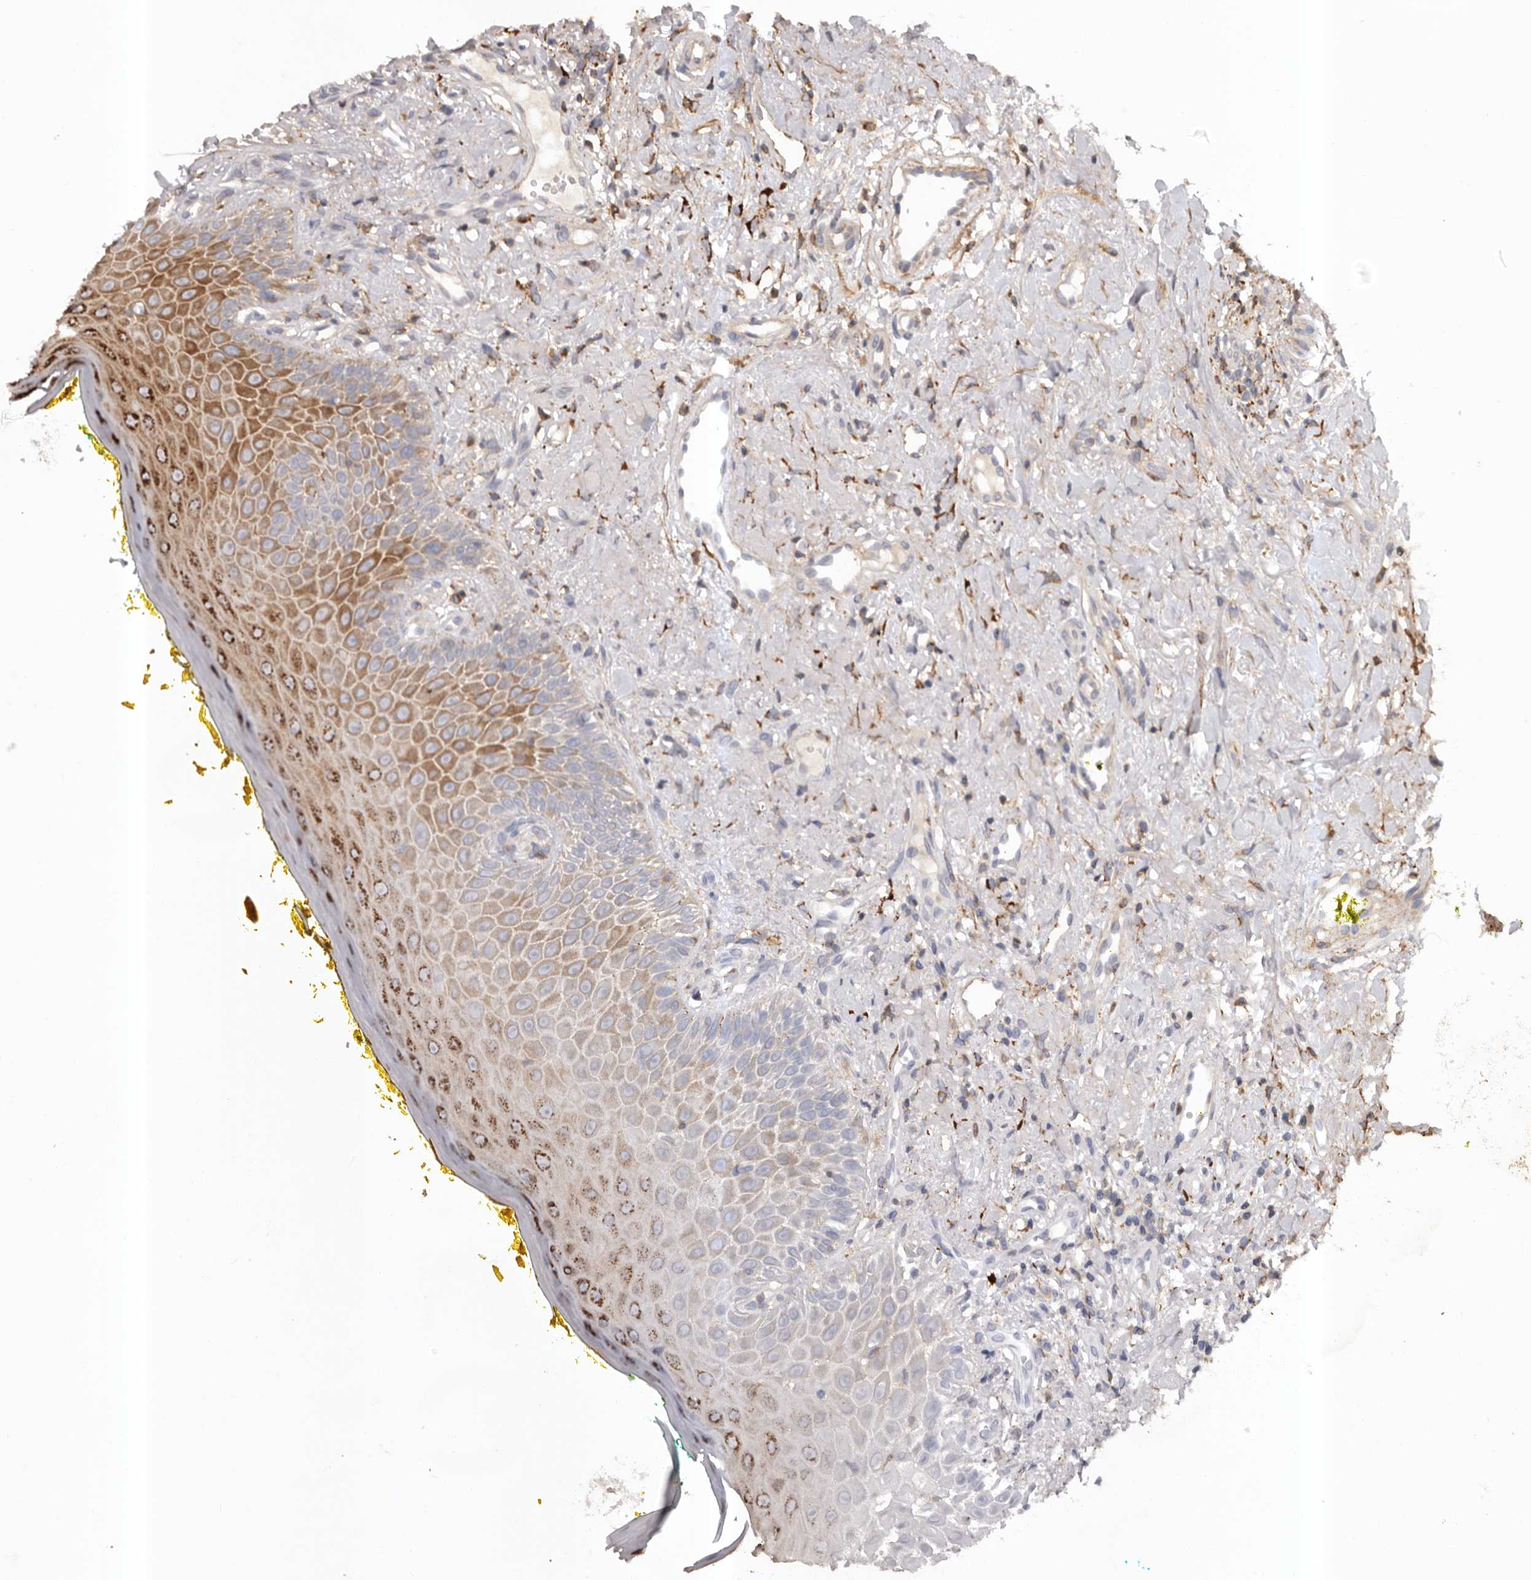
{"staining": {"intensity": "moderate", "quantity": "25%-75%", "location": "cytoplasmic/membranous"}, "tissue": "oral mucosa", "cell_type": "Squamous epithelial cells", "image_type": "normal", "snomed": [{"axis": "morphology", "description": "Normal tissue, NOS"}, {"axis": "topography", "description": "Oral tissue"}], "caption": "High-magnification brightfield microscopy of benign oral mucosa stained with DAB (brown) and counterstained with hematoxylin (blue). squamous epithelial cells exhibit moderate cytoplasmic/membranous expression is identified in approximately25%-75% of cells. The staining was performed using DAB (3,3'-diaminobenzidine), with brown indicating positive protein expression. Nuclei are stained blue with hematoxylin.", "gene": "GLIPR2", "patient": {"sex": "female", "age": 70}}